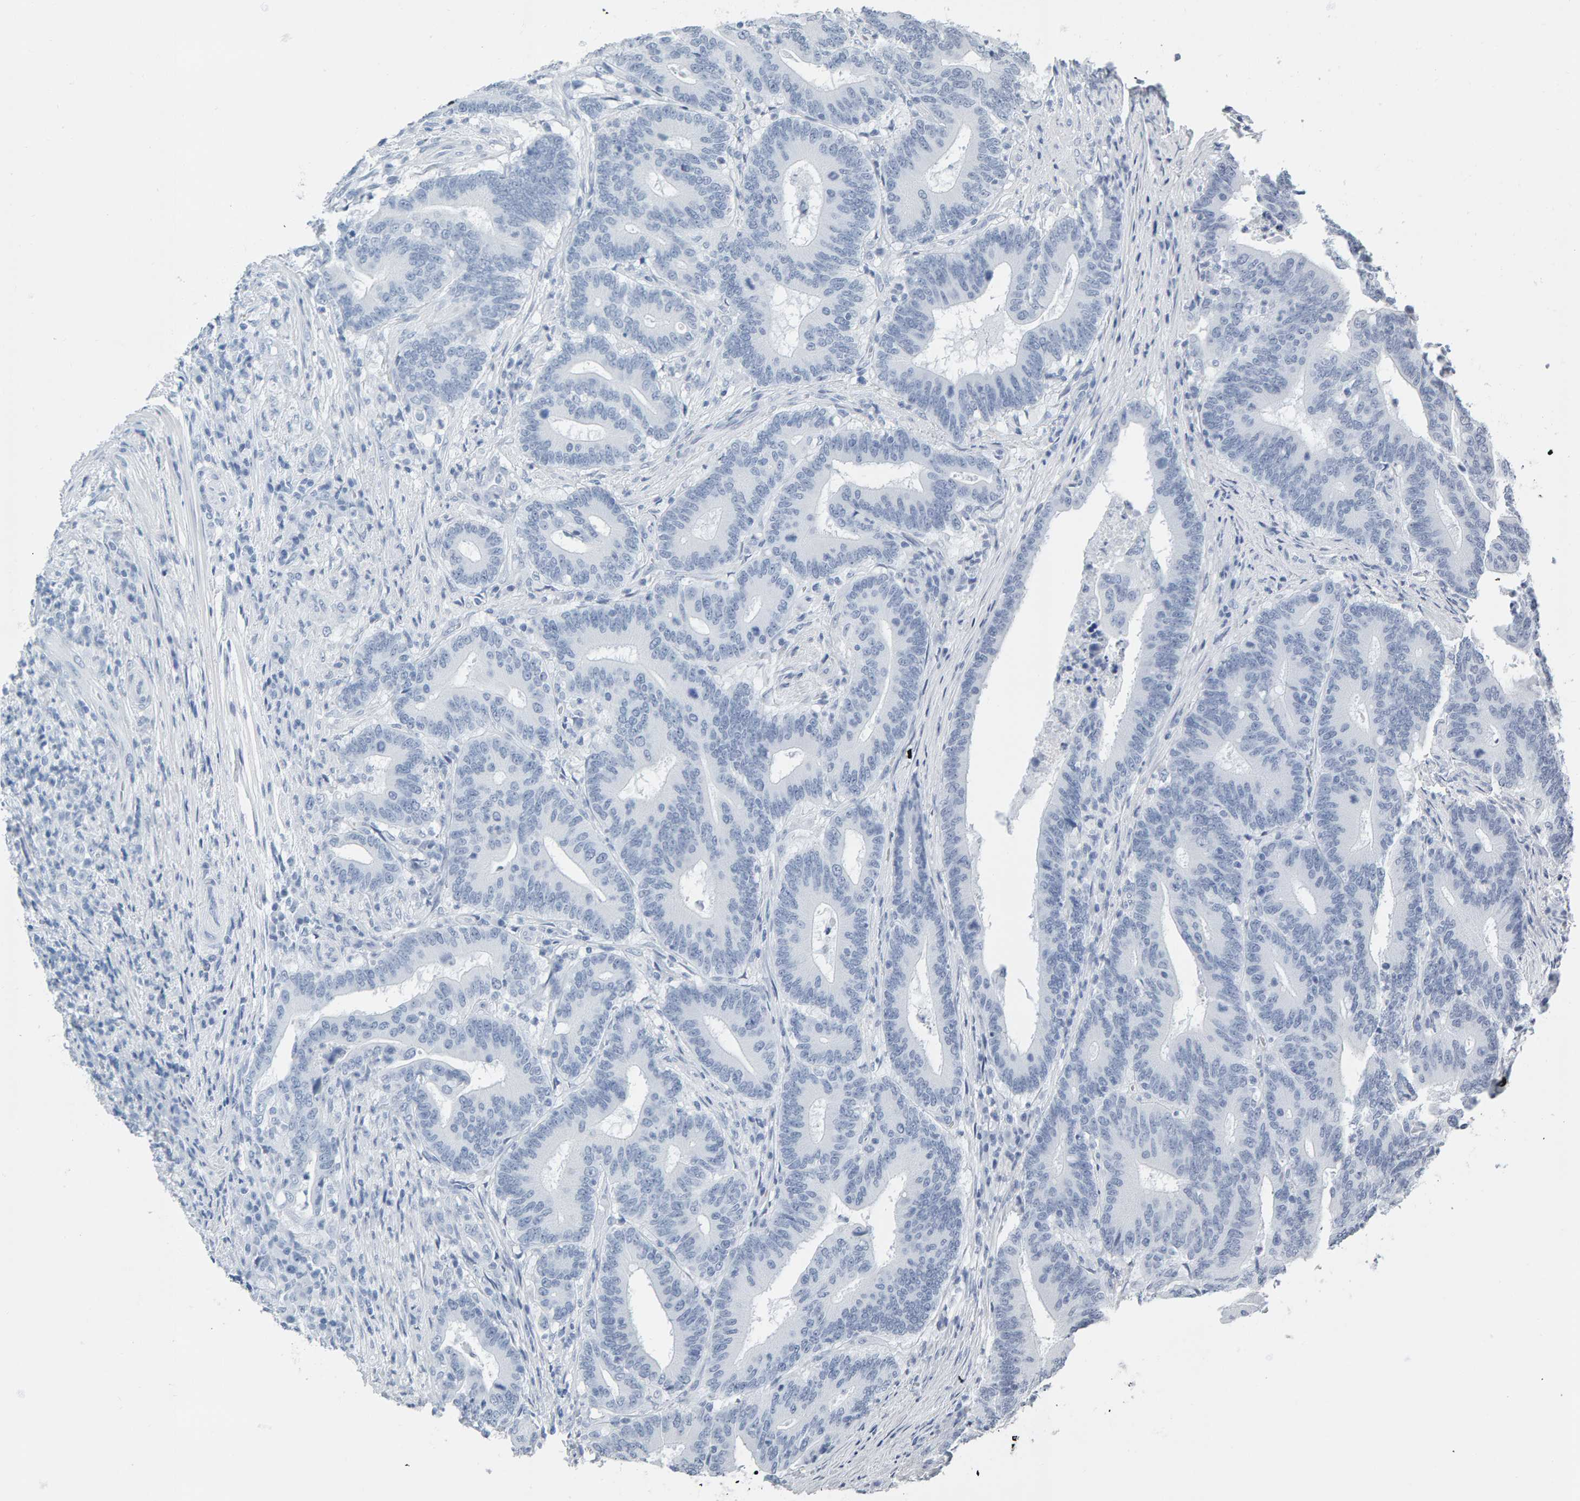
{"staining": {"intensity": "negative", "quantity": "none", "location": "none"}, "tissue": "colorectal cancer", "cell_type": "Tumor cells", "image_type": "cancer", "snomed": [{"axis": "morphology", "description": "Adenocarcinoma, NOS"}, {"axis": "topography", "description": "Colon"}], "caption": "This is an immunohistochemistry image of colorectal cancer (adenocarcinoma). There is no positivity in tumor cells.", "gene": "SPACA3", "patient": {"sex": "female", "age": 66}}